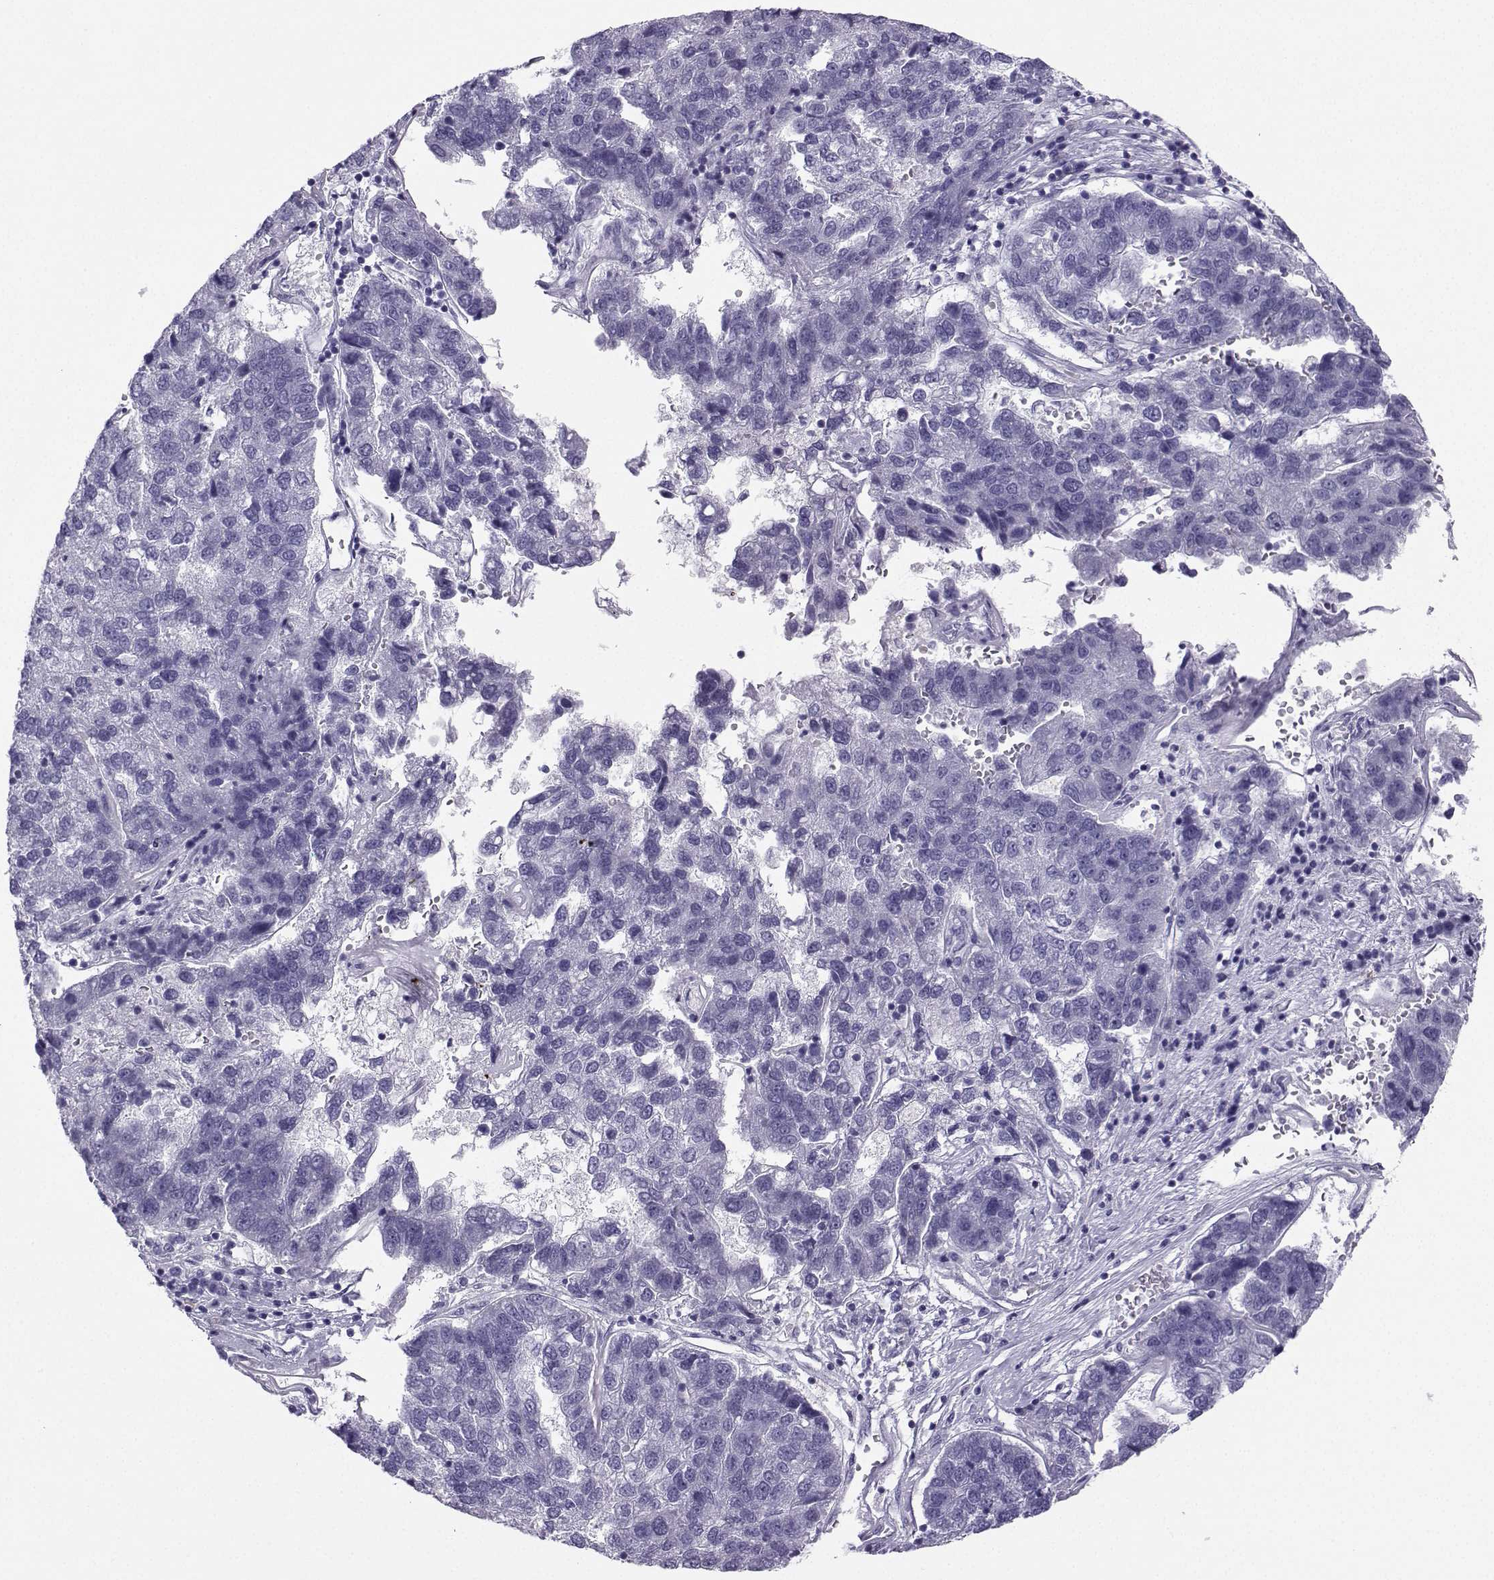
{"staining": {"intensity": "negative", "quantity": "none", "location": "none"}, "tissue": "pancreatic cancer", "cell_type": "Tumor cells", "image_type": "cancer", "snomed": [{"axis": "morphology", "description": "Adenocarcinoma, NOS"}, {"axis": "topography", "description": "Pancreas"}], "caption": "This micrograph is of adenocarcinoma (pancreatic) stained with immunohistochemistry (IHC) to label a protein in brown with the nuclei are counter-stained blue. There is no expression in tumor cells.", "gene": "NEFL", "patient": {"sex": "female", "age": 61}}